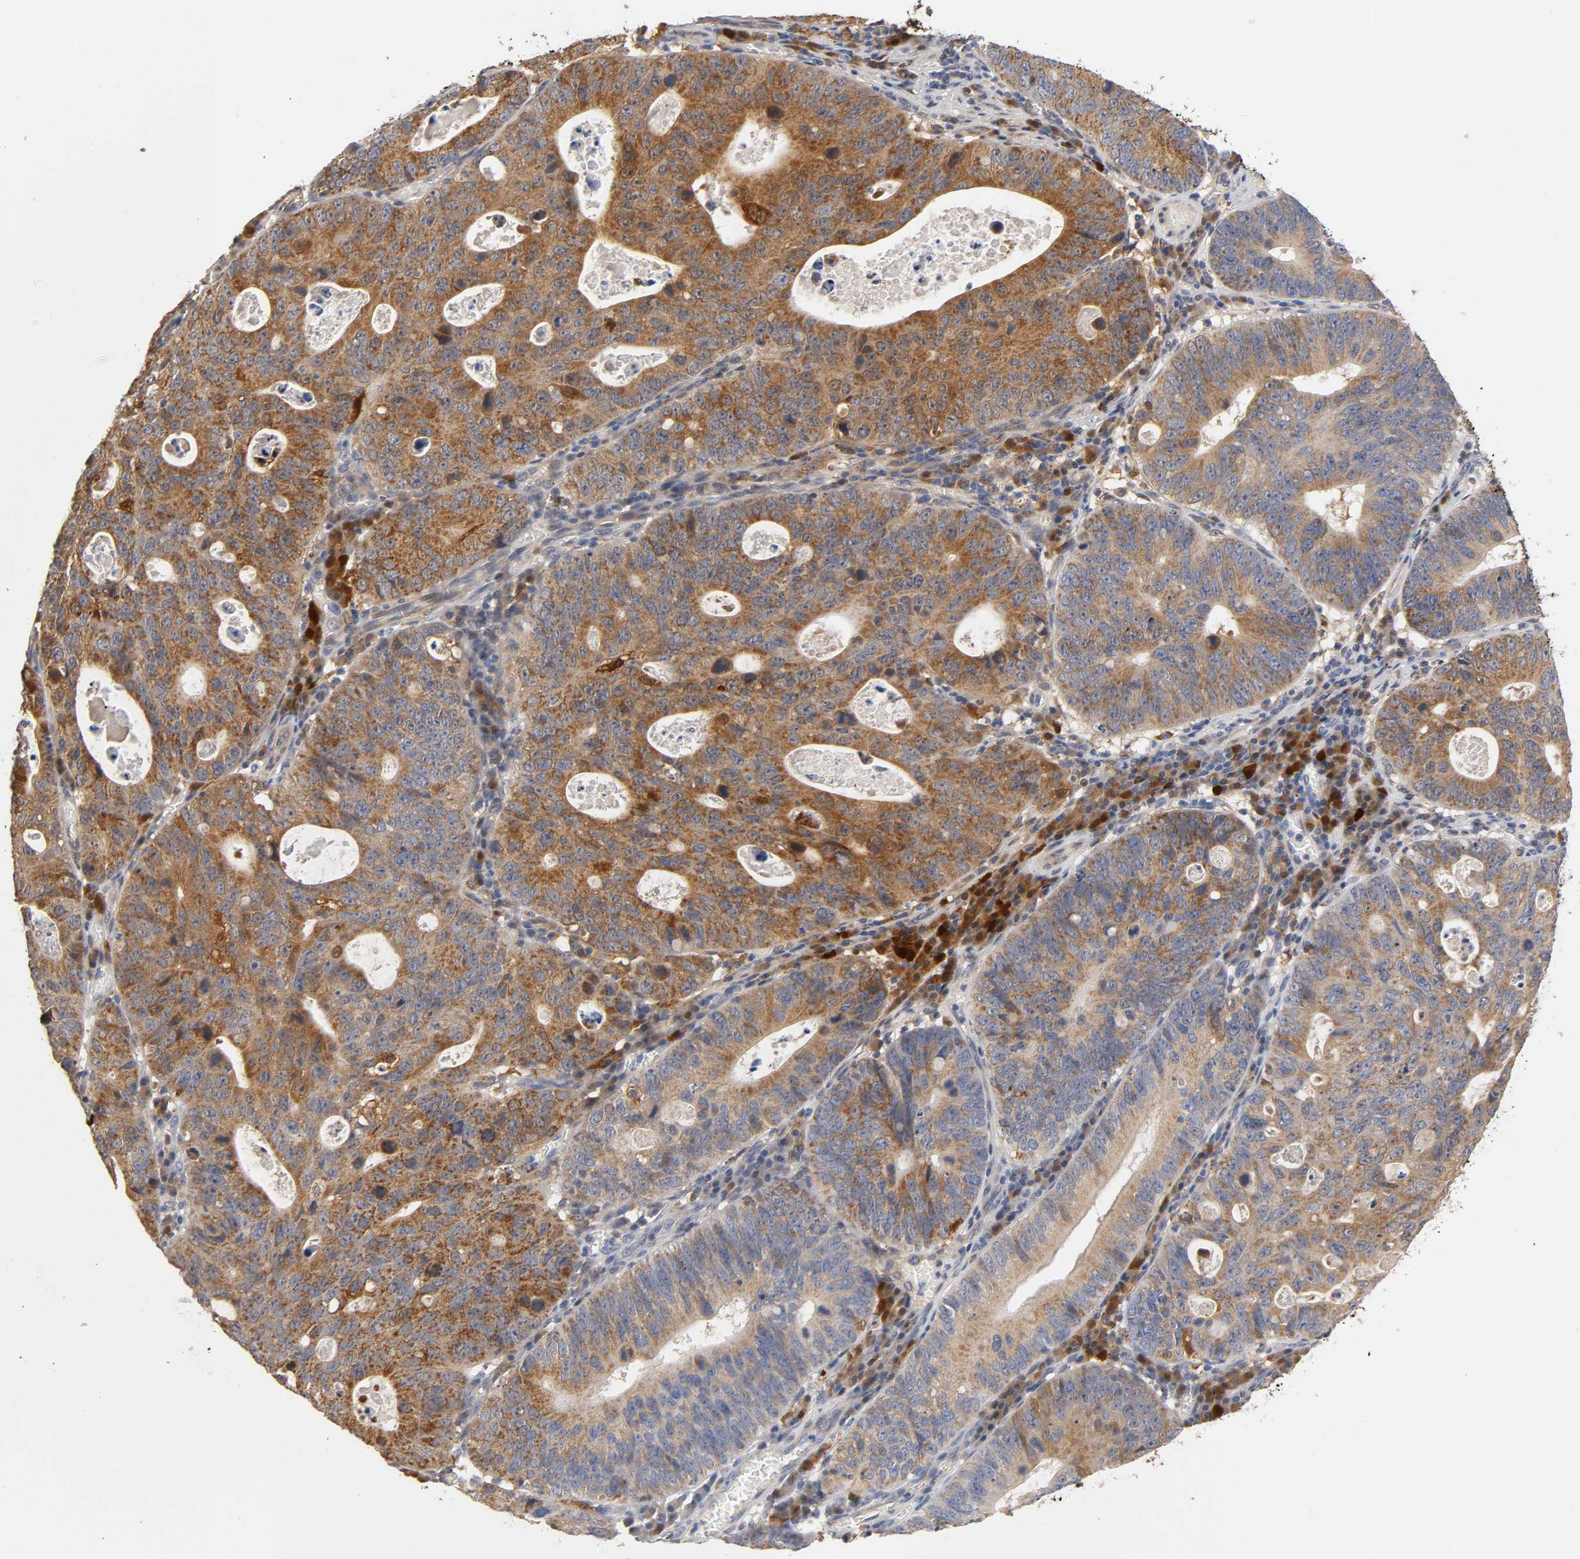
{"staining": {"intensity": "strong", "quantity": ">75%", "location": "cytoplasmic/membranous"}, "tissue": "stomach cancer", "cell_type": "Tumor cells", "image_type": "cancer", "snomed": [{"axis": "morphology", "description": "Adenocarcinoma, NOS"}, {"axis": "topography", "description": "Stomach"}], "caption": "Protein staining of adenocarcinoma (stomach) tissue exhibits strong cytoplasmic/membranous staining in approximately >75% of tumor cells.", "gene": "ISG15", "patient": {"sex": "male", "age": 59}}